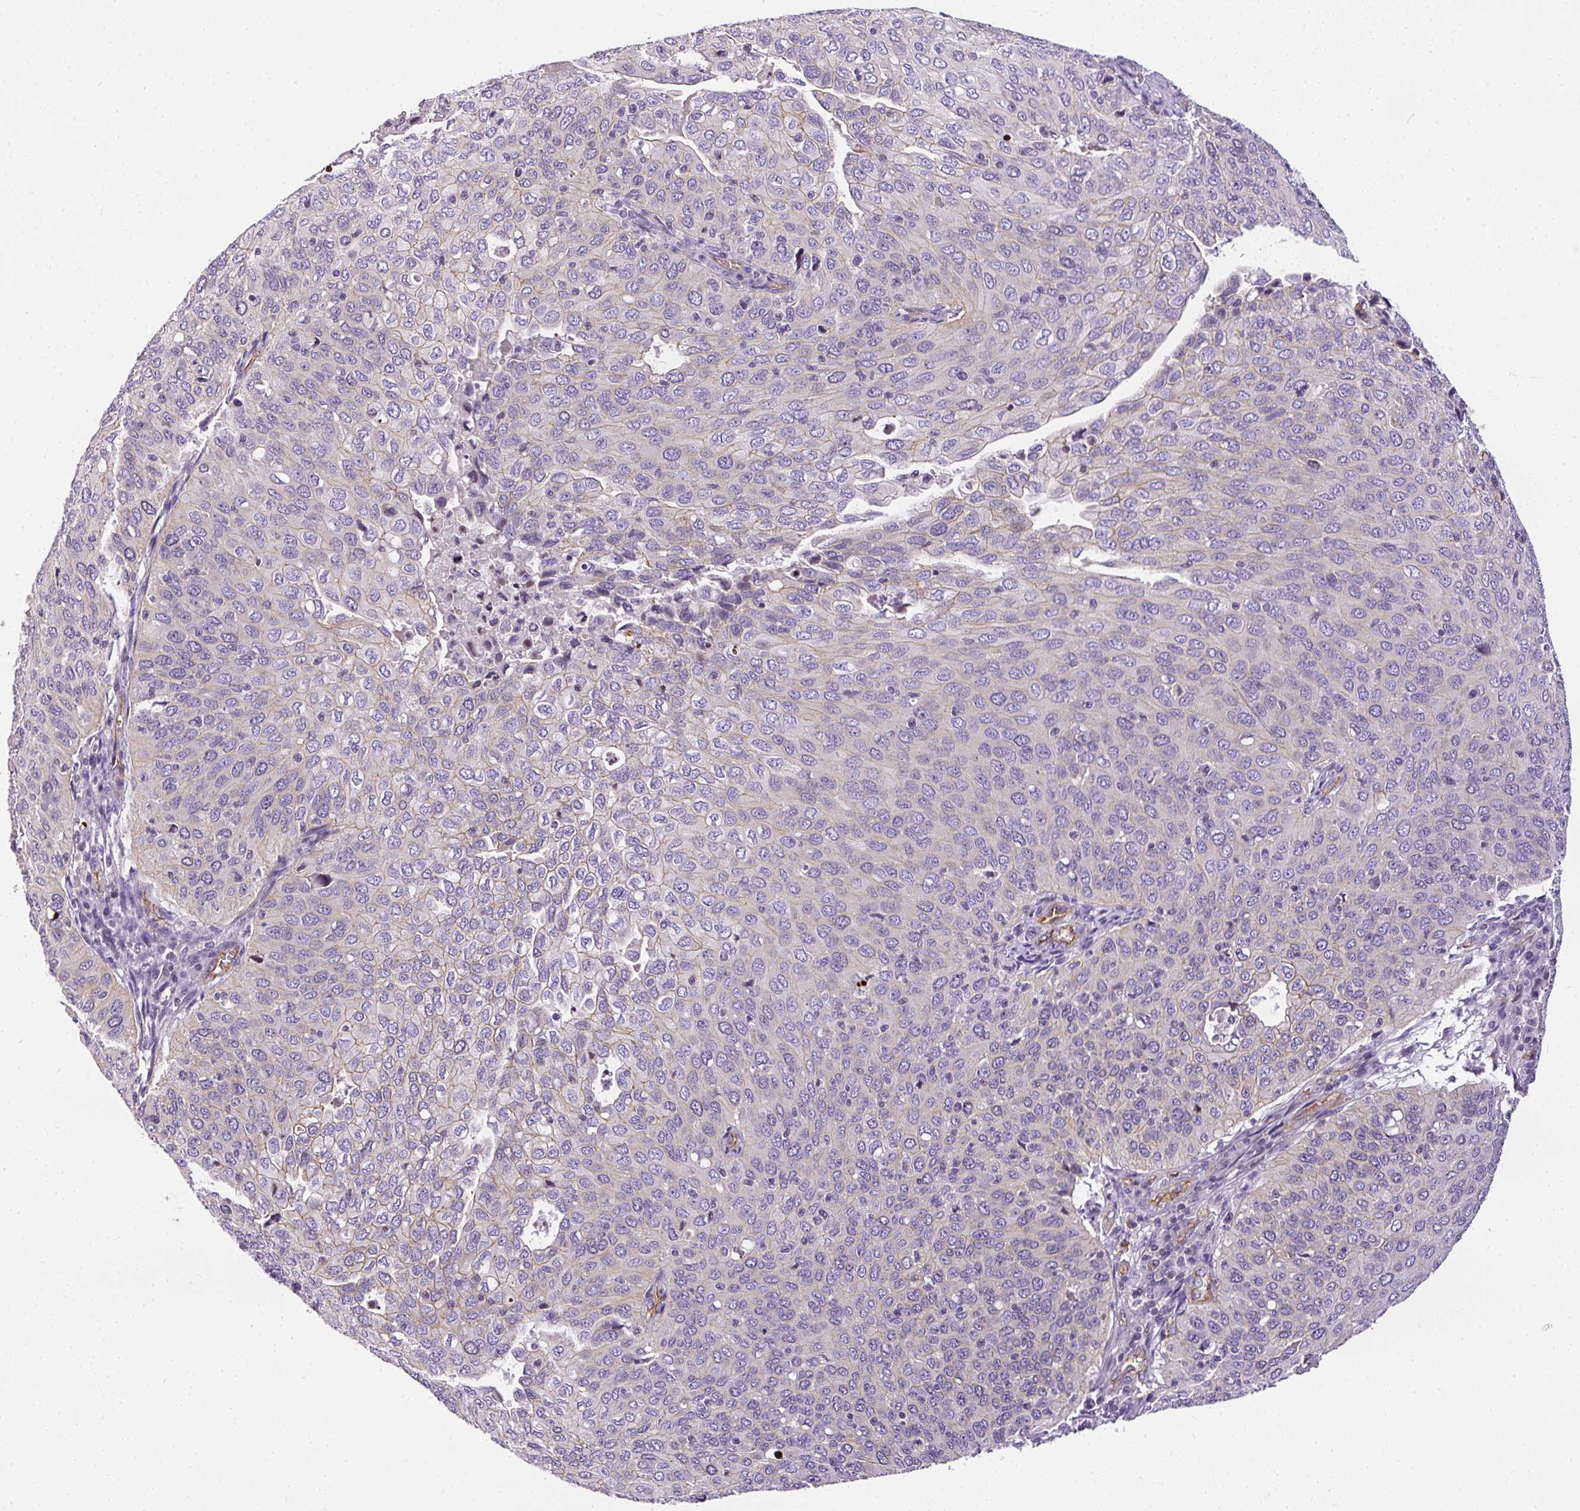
{"staining": {"intensity": "weak", "quantity": "<25%", "location": "cytoplasmic/membranous"}, "tissue": "cervical cancer", "cell_type": "Tumor cells", "image_type": "cancer", "snomed": [{"axis": "morphology", "description": "Squamous cell carcinoma, NOS"}, {"axis": "topography", "description": "Cervix"}], "caption": "This histopathology image is of cervical cancer stained with immunohistochemistry (IHC) to label a protein in brown with the nuclei are counter-stained blue. There is no staining in tumor cells. (Stains: DAB IHC with hematoxylin counter stain, Microscopy: brightfield microscopy at high magnification).", "gene": "OR11H4", "patient": {"sex": "female", "age": 36}}